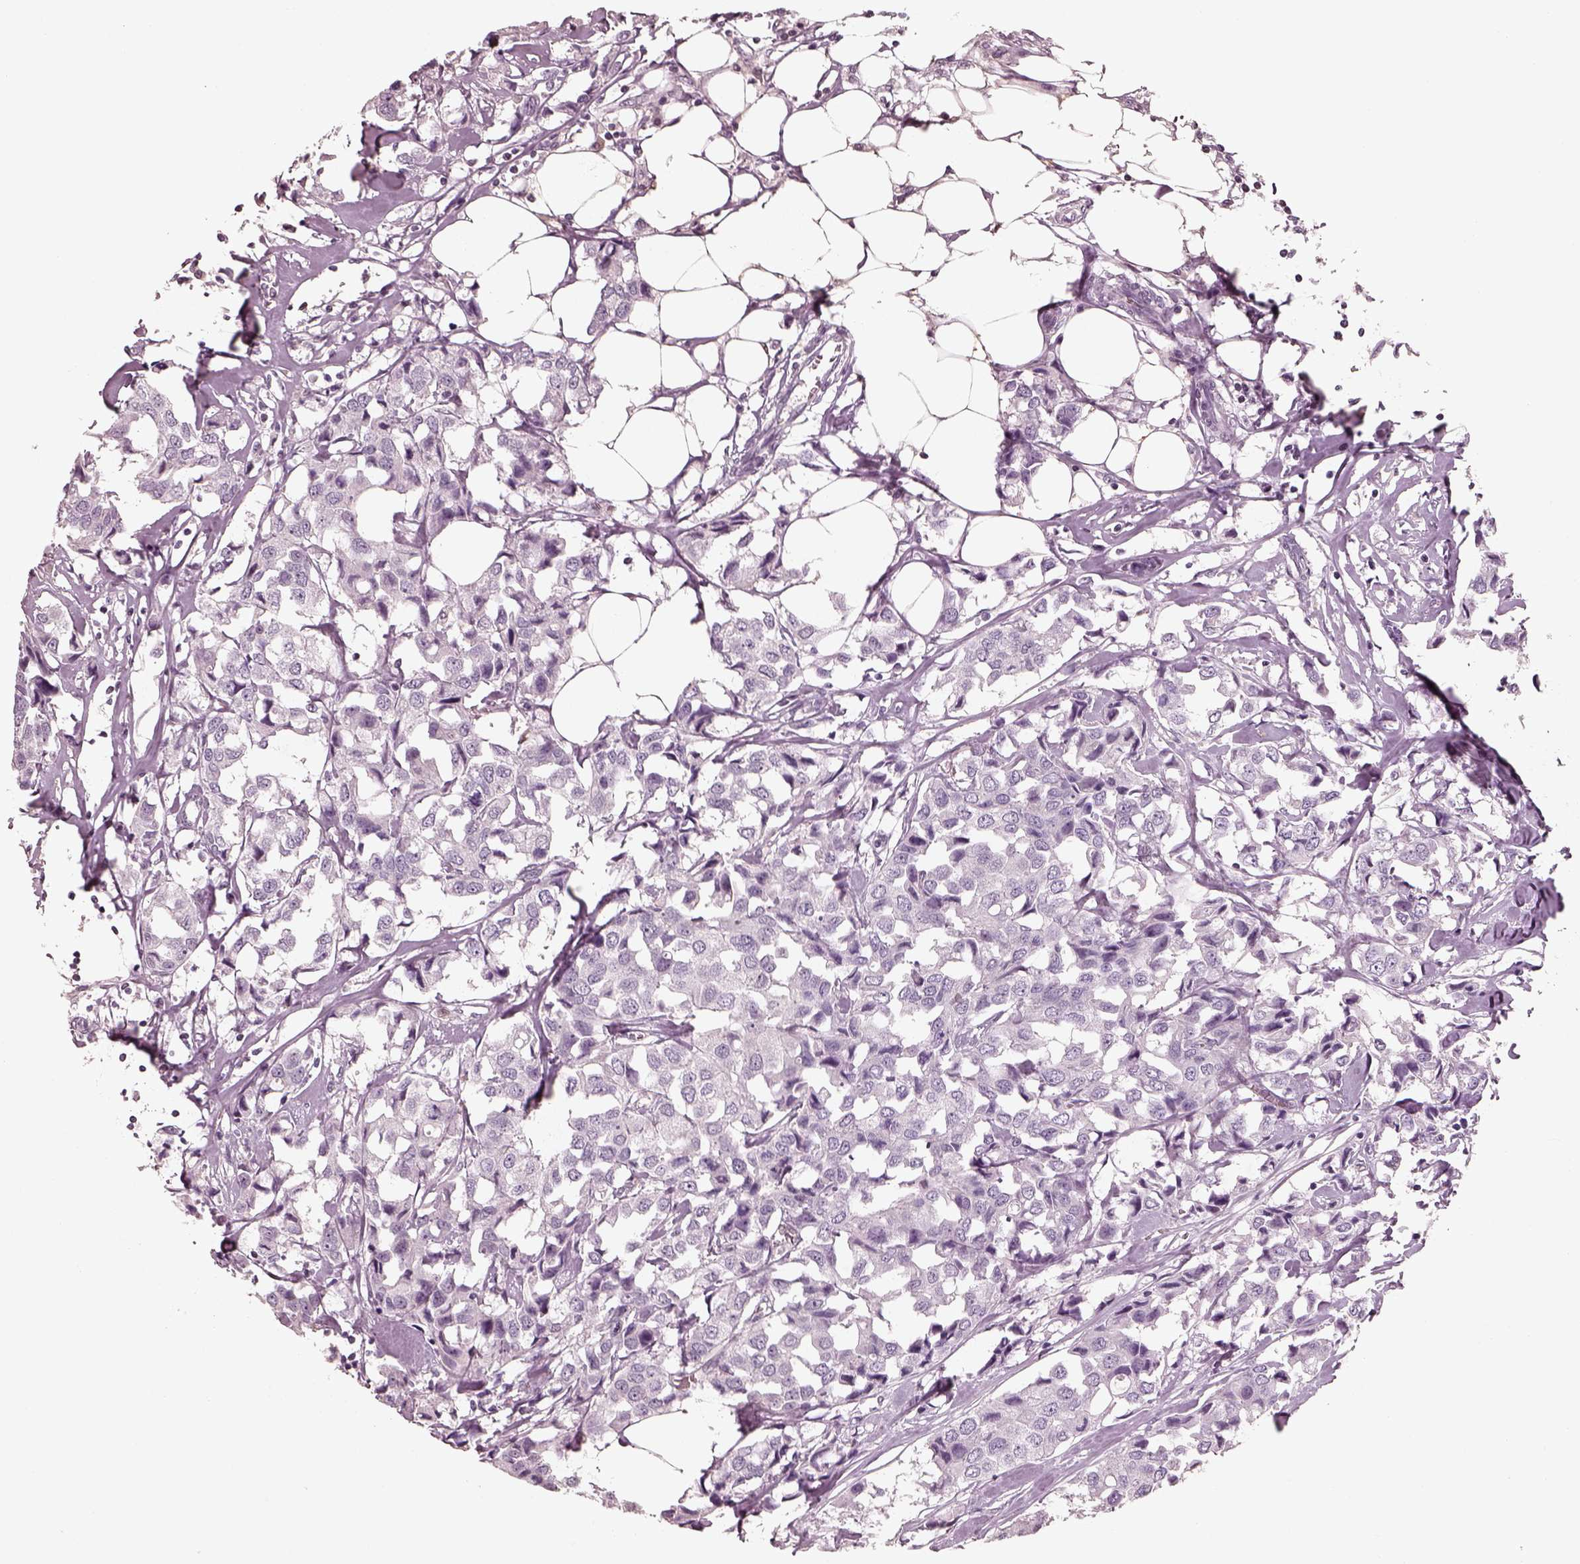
{"staining": {"intensity": "negative", "quantity": "none", "location": "none"}, "tissue": "breast cancer", "cell_type": "Tumor cells", "image_type": "cancer", "snomed": [{"axis": "morphology", "description": "Duct carcinoma"}, {"axis": "topography", "description": "Breast"}], "caption": "There is no significant expression in tumor cells of invasive ductal carcinoma (breast).", "gene": "EGR4", "patient": {"sex": "female", "age": 80}}